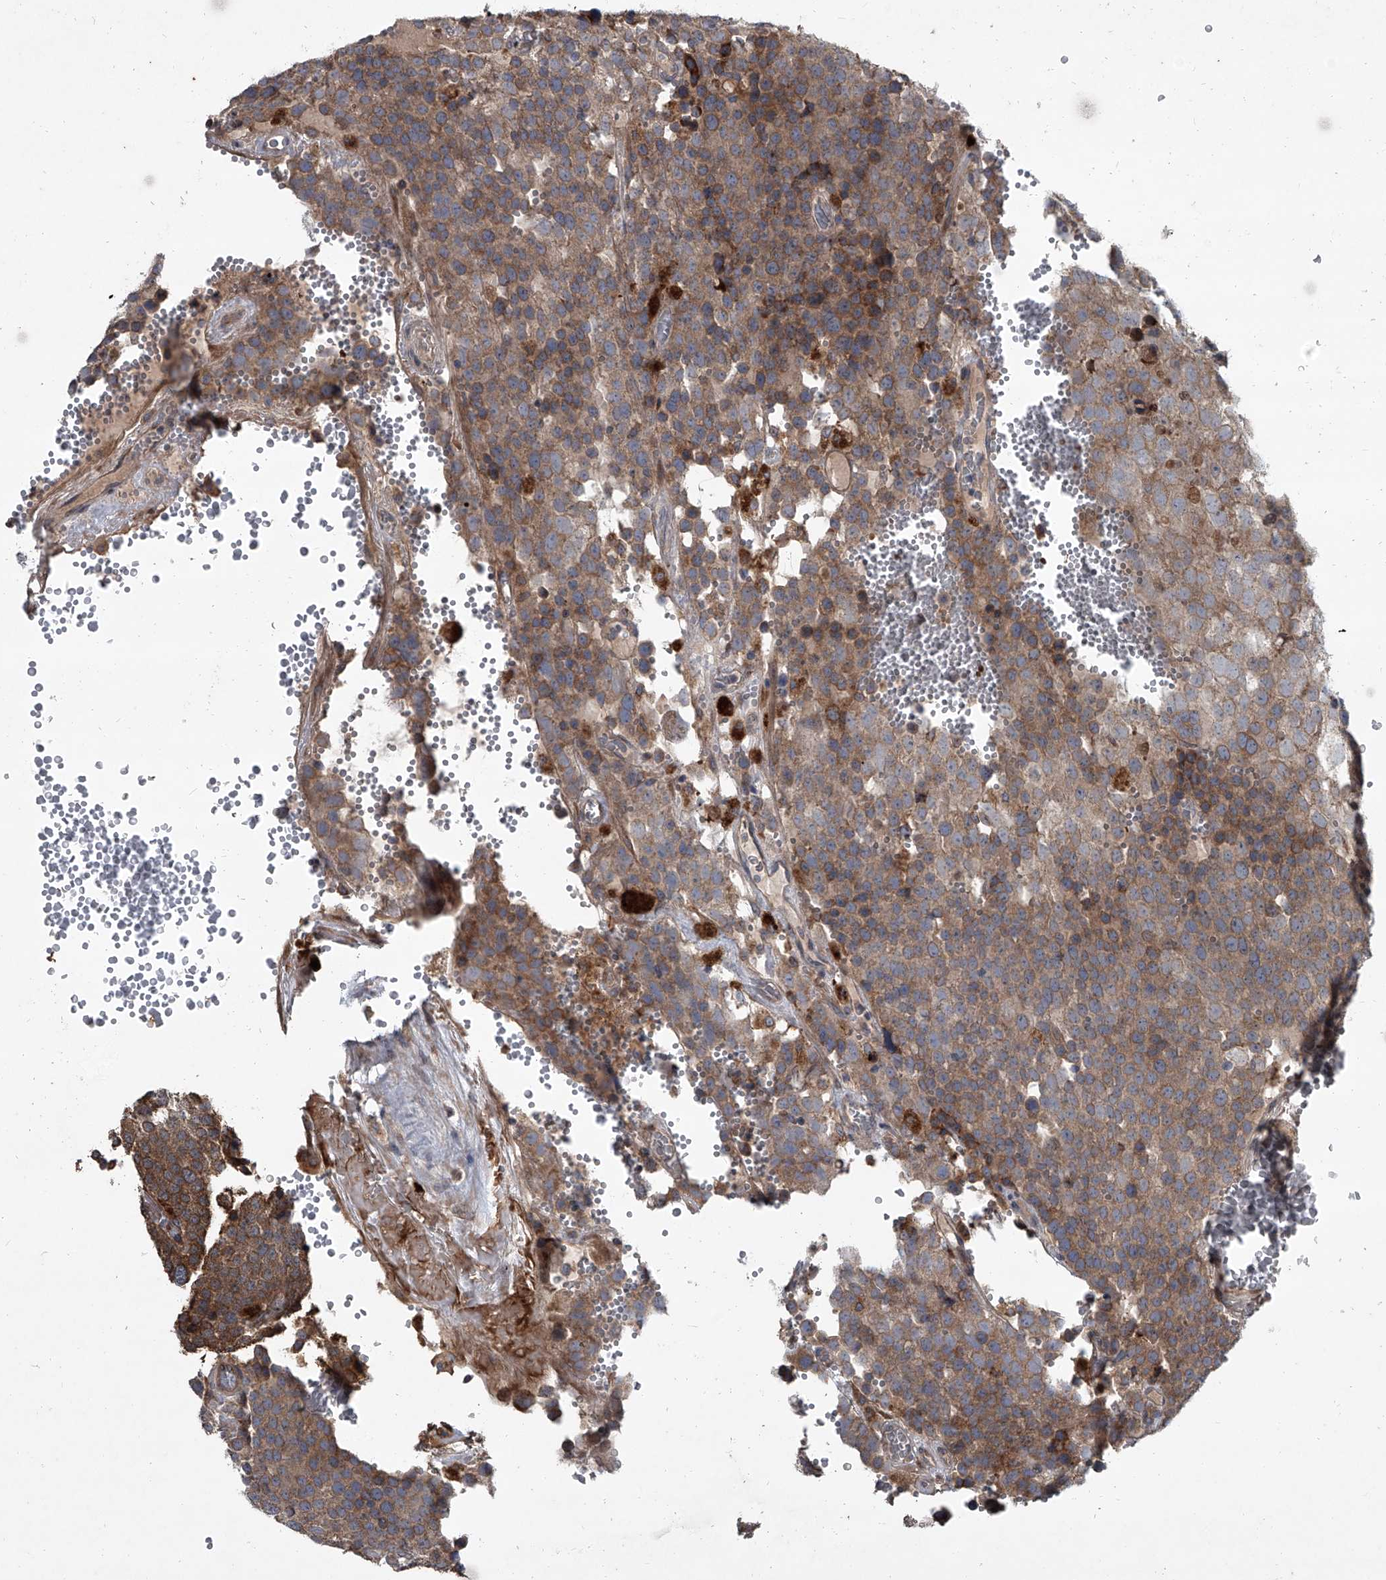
{"staining": {"intensity": "moderate", "quantity": ">75%", "location": "cytoplasmic/membranous"}, "tissue": "testis cancer", "cell_type": "Tumor cells", "image_type": "cancer", "snomed": [{"axis": "morphology", "description": "Seminoma, NOS"}, {"axis": "topography", "description": "Testis"}], "caption": "A medium amount of moderate cytoplasmic/membranous expression is identified in about >75% of tumor cells in testis cancer tissue.", "gene": "EVA1C", "patient": {"sex": "male", "age": 71}}